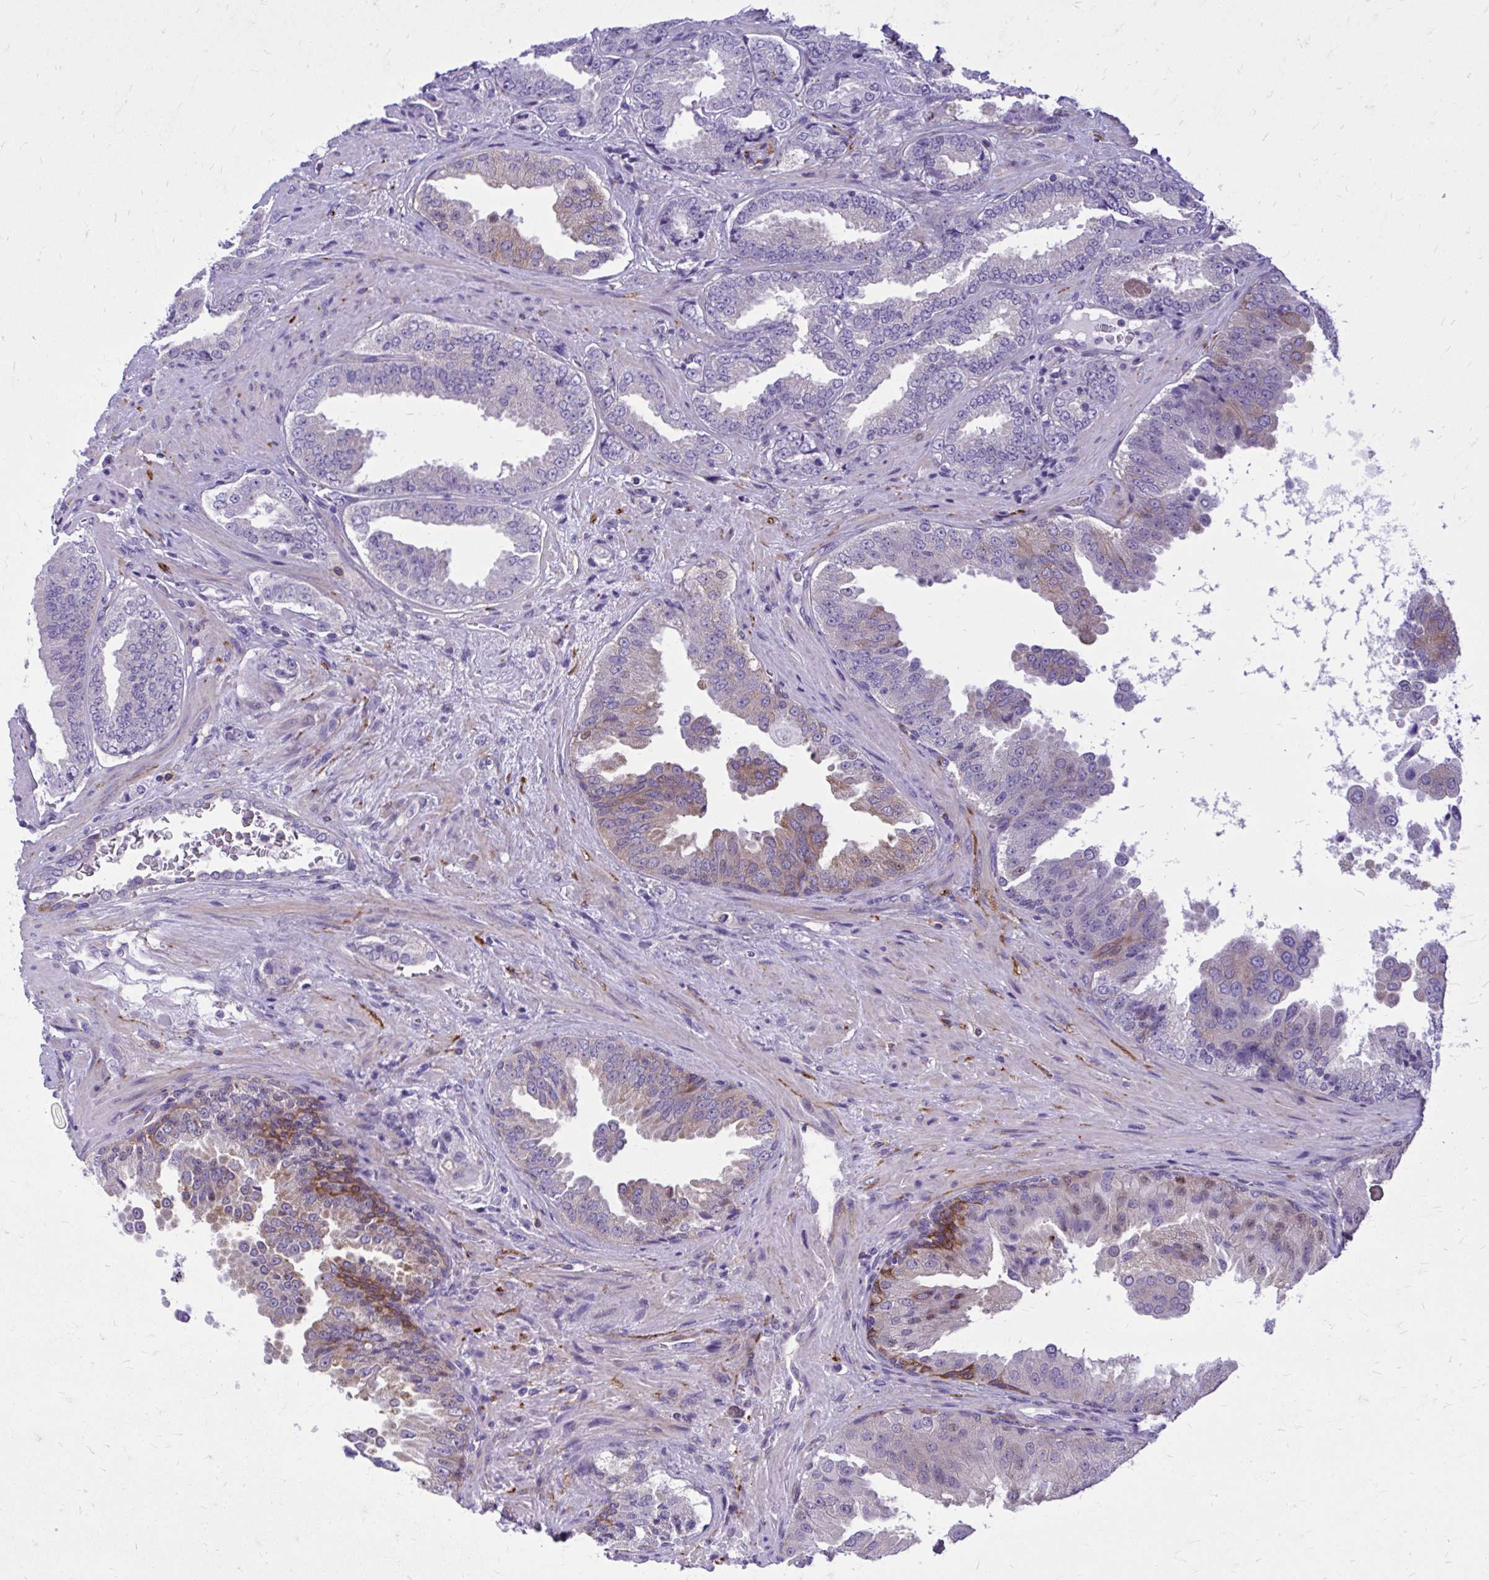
{"staining": {"intensity": "negative", "quantity": "none", "location": "none"}, "tissue": "prostate cancer", "cell_type": "Tumor cells", "image_type": "cancer", "snomed": [{"axis": "morphology", "description": "Adenocarcinoma, Low grade"}, {"axis": "topography", "description": "Prostate"}], "caption": "DAB (3,3'-diaminobenzidine) immunohistochemical staining of human prostate cancer (adenocarcinoma (low-grade)) demonstrates no significant staining in tumor cells.", "gene": "EPB41L1", "patient": {"sex": "male", "age": 67}}